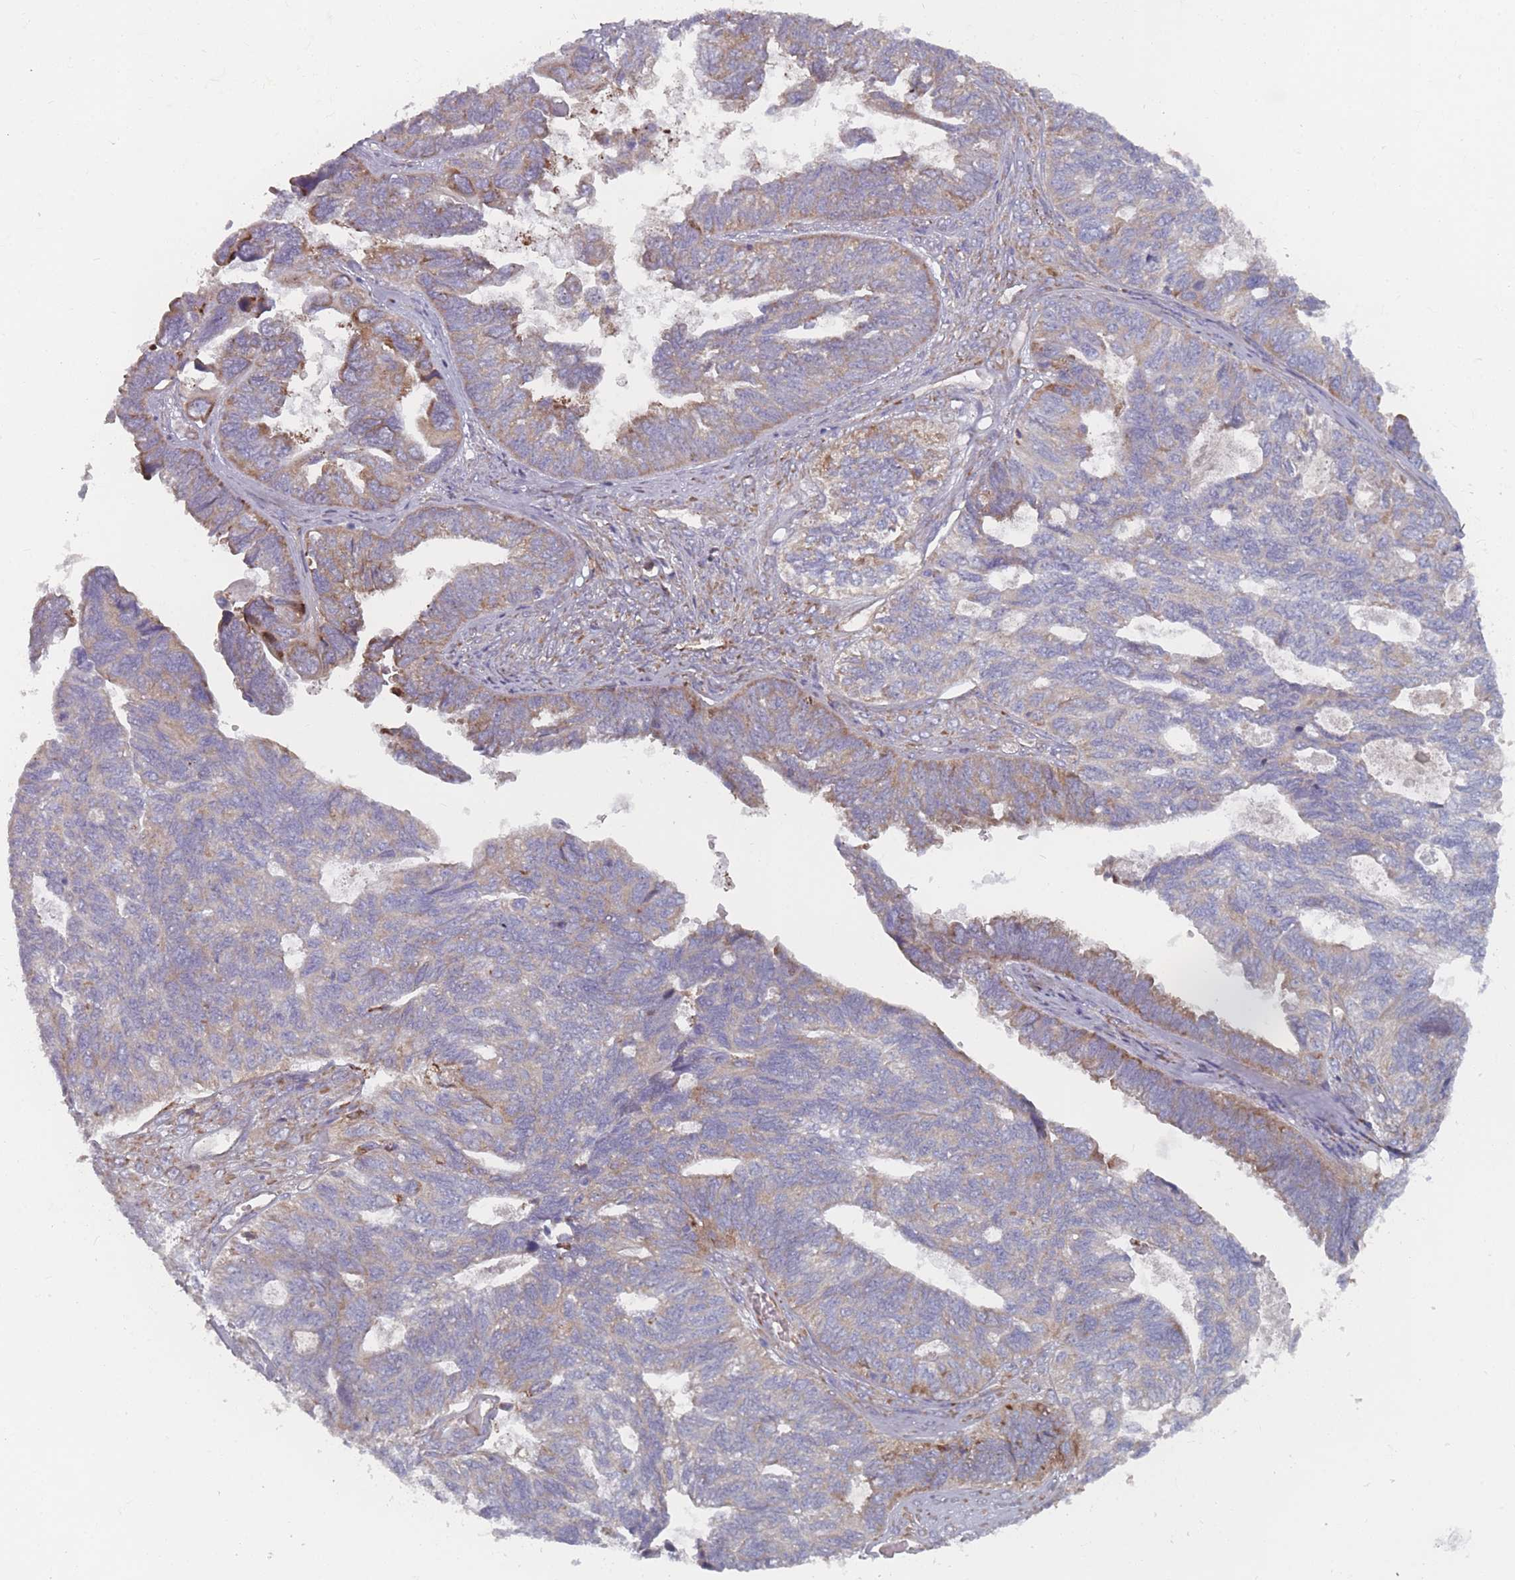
{"staining": {"intensity": "weak", "quantity": "25%-75%", "location": "cytoplasmic/membranous"}, "tissue": "ovarian cancer", "cell_type": "Tumor cells", "image_type": "cancer", "snomed": [{"axis": "morphology", "description": "Cystadenocarcinoma, serous, NOS"}, {"axis": "topography", "description": "Ovary"}], "caption": "This micrograph displays immunohistochemistry (IHC) staining of ovarian serous cystadenocarcinoma, with low weak cytoplasmic/membranous positivity in approximately 25%-75% of tumor cells.", "gene": "CACNG5", "patient": {"sex": "female", "age": 79}}